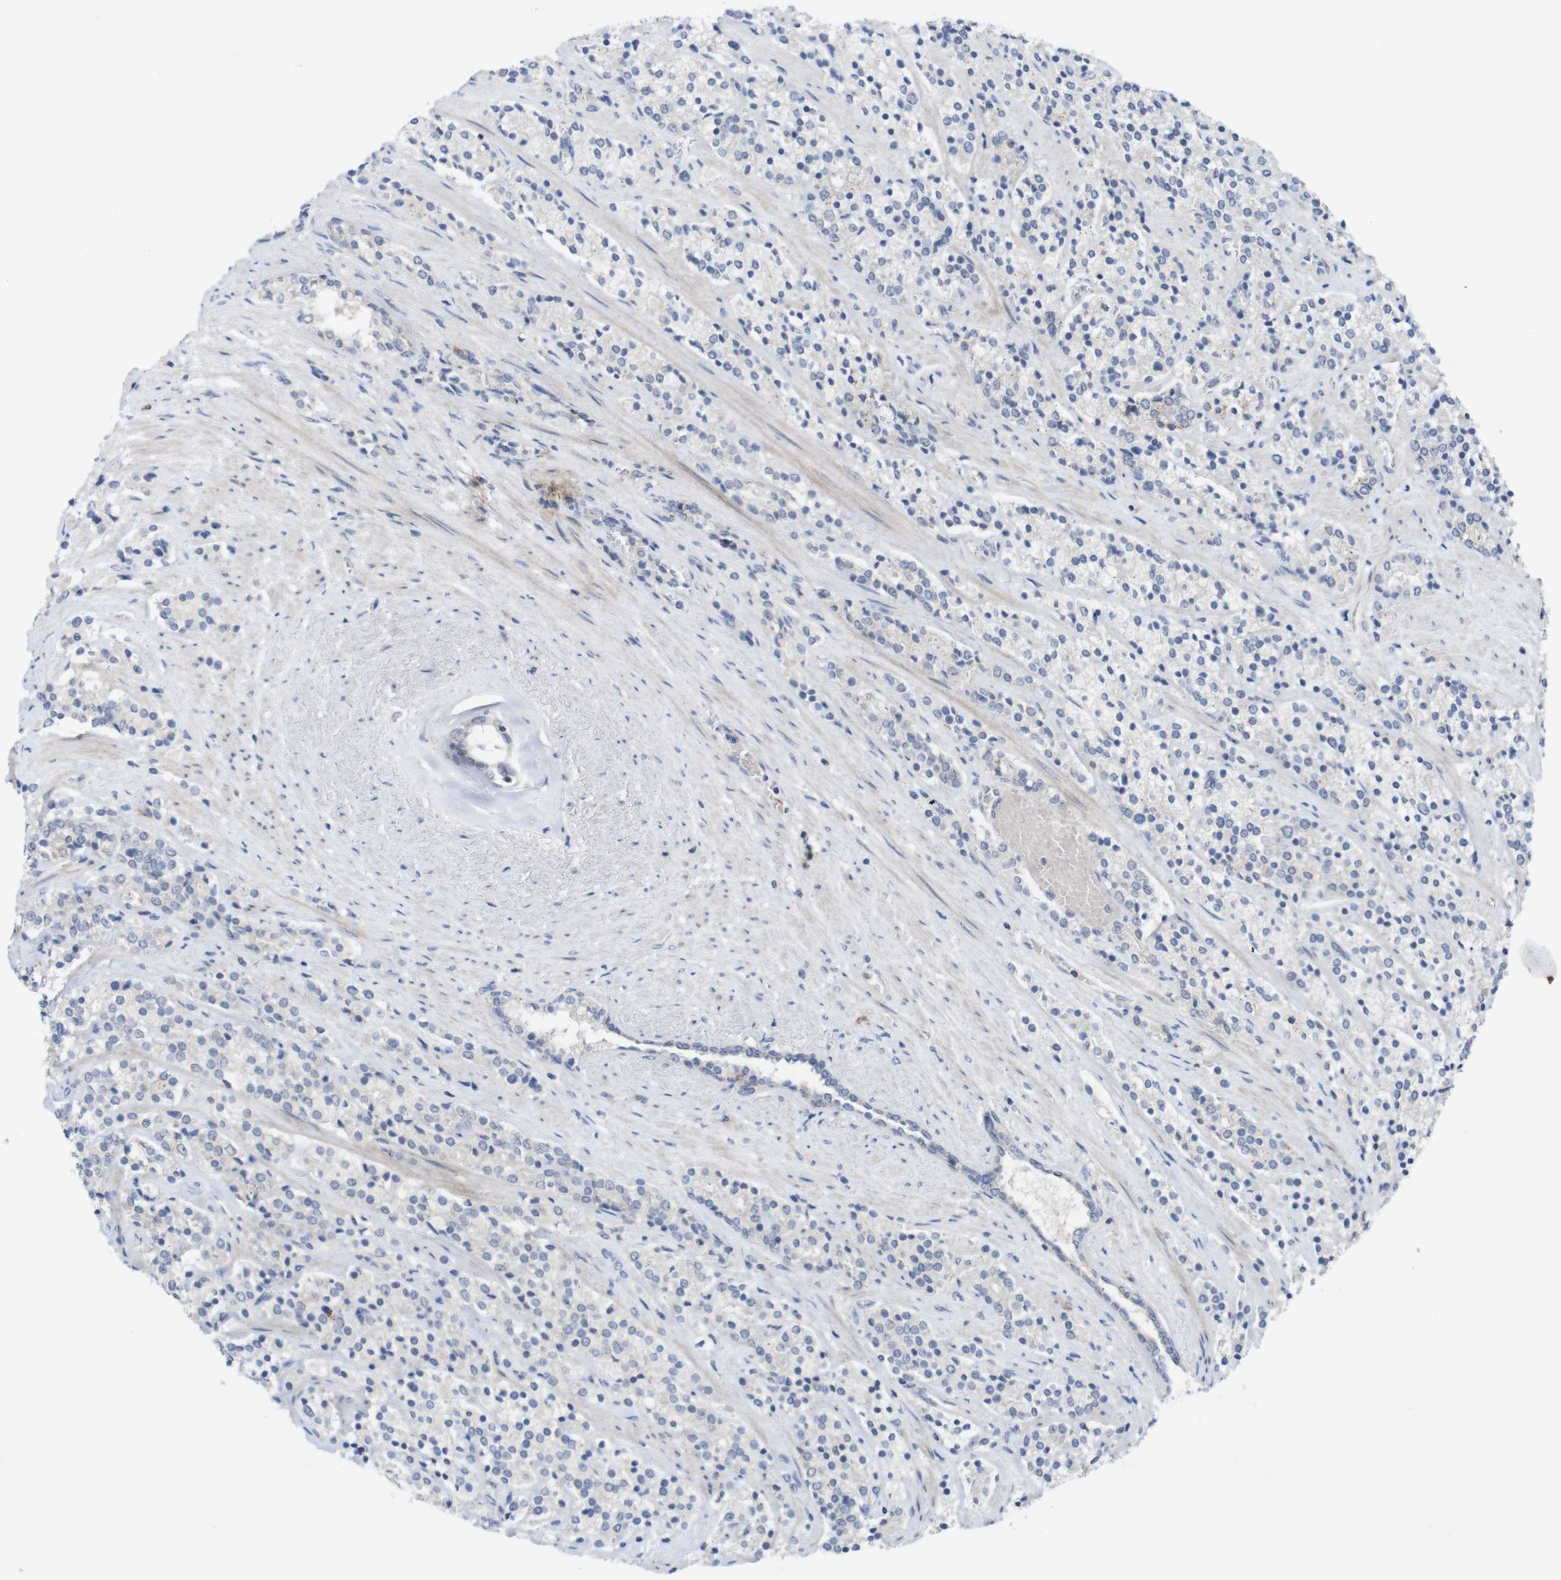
{"staining": {"intensity": "weak", "quantity": "<25%", "location": "cytoplasmic/membranous"}, "tissue": "prostate cancer", "cell_type": "Tumor cells", "image_type": "cancer", "snomed": [{"axis": "morphology", "description": "Adenocarcinoma, High grade"}, {"axis": "topography", "description": "Prostate"}], "caption": "The photomicrograph shows no staining of tumor cells in prostate cancer.", "gene": "SLAMF7", "patient": {"sex": "male", "age": 71}}